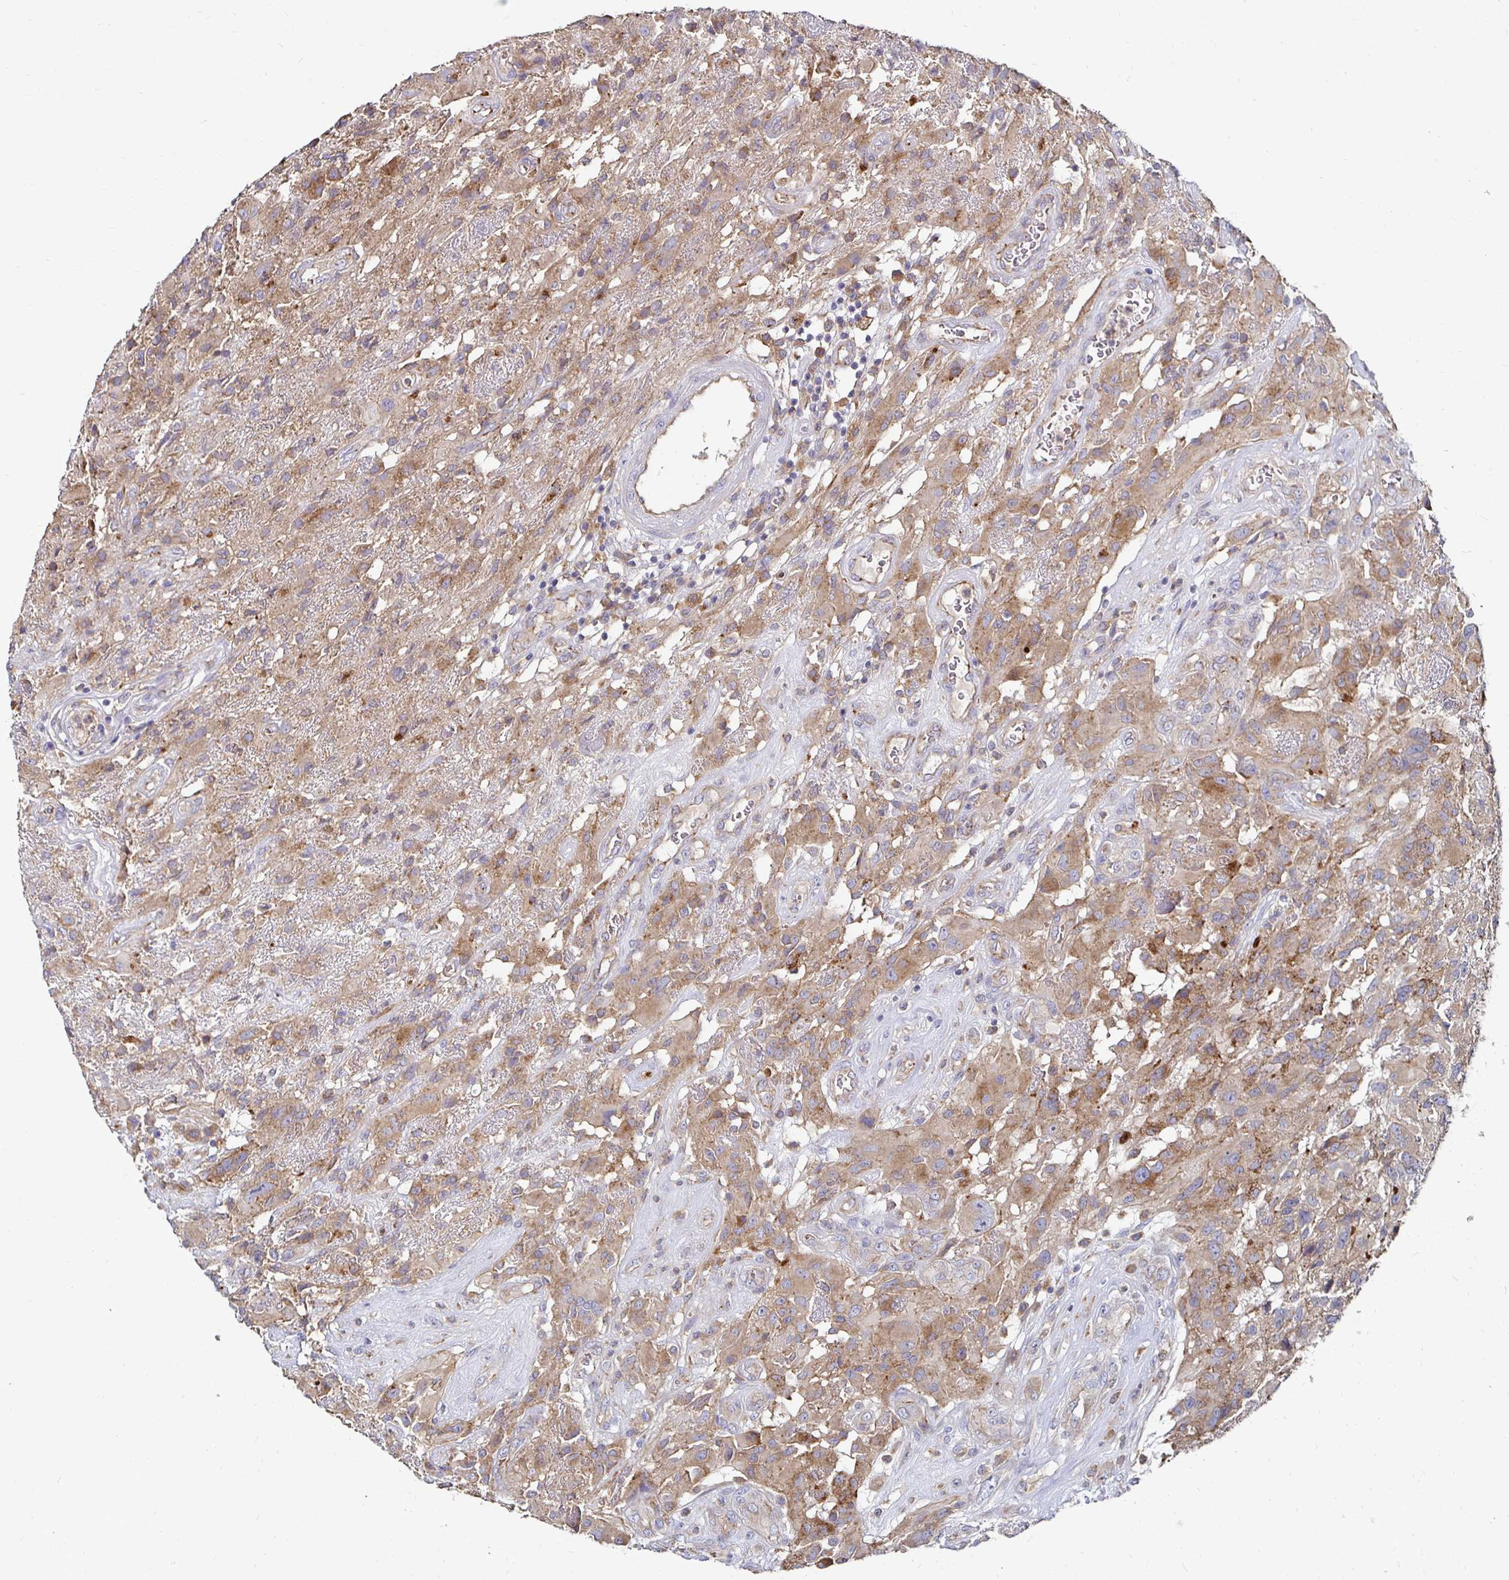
{"staining": {"intensity": "weak", "quantity": ">75%", "location": "cytoplasmic/membranous"}, "tissue": "glioma", "cell_type": "Tumor cells", "image_type": "cancer", "snomed": [{"axis": "morphology", "description": "Glioma, malignant, High grade"}, {"axis": "topography", "description": "Brain"}], "caption": "Protein expression analysis of malignant glioma (high-grade) demonstrates weak cytoplasmic/membranous staining in about >75% of tumor cells.", "gene": "NCSTN", "patient": {"sex": "male", "age": 46}}